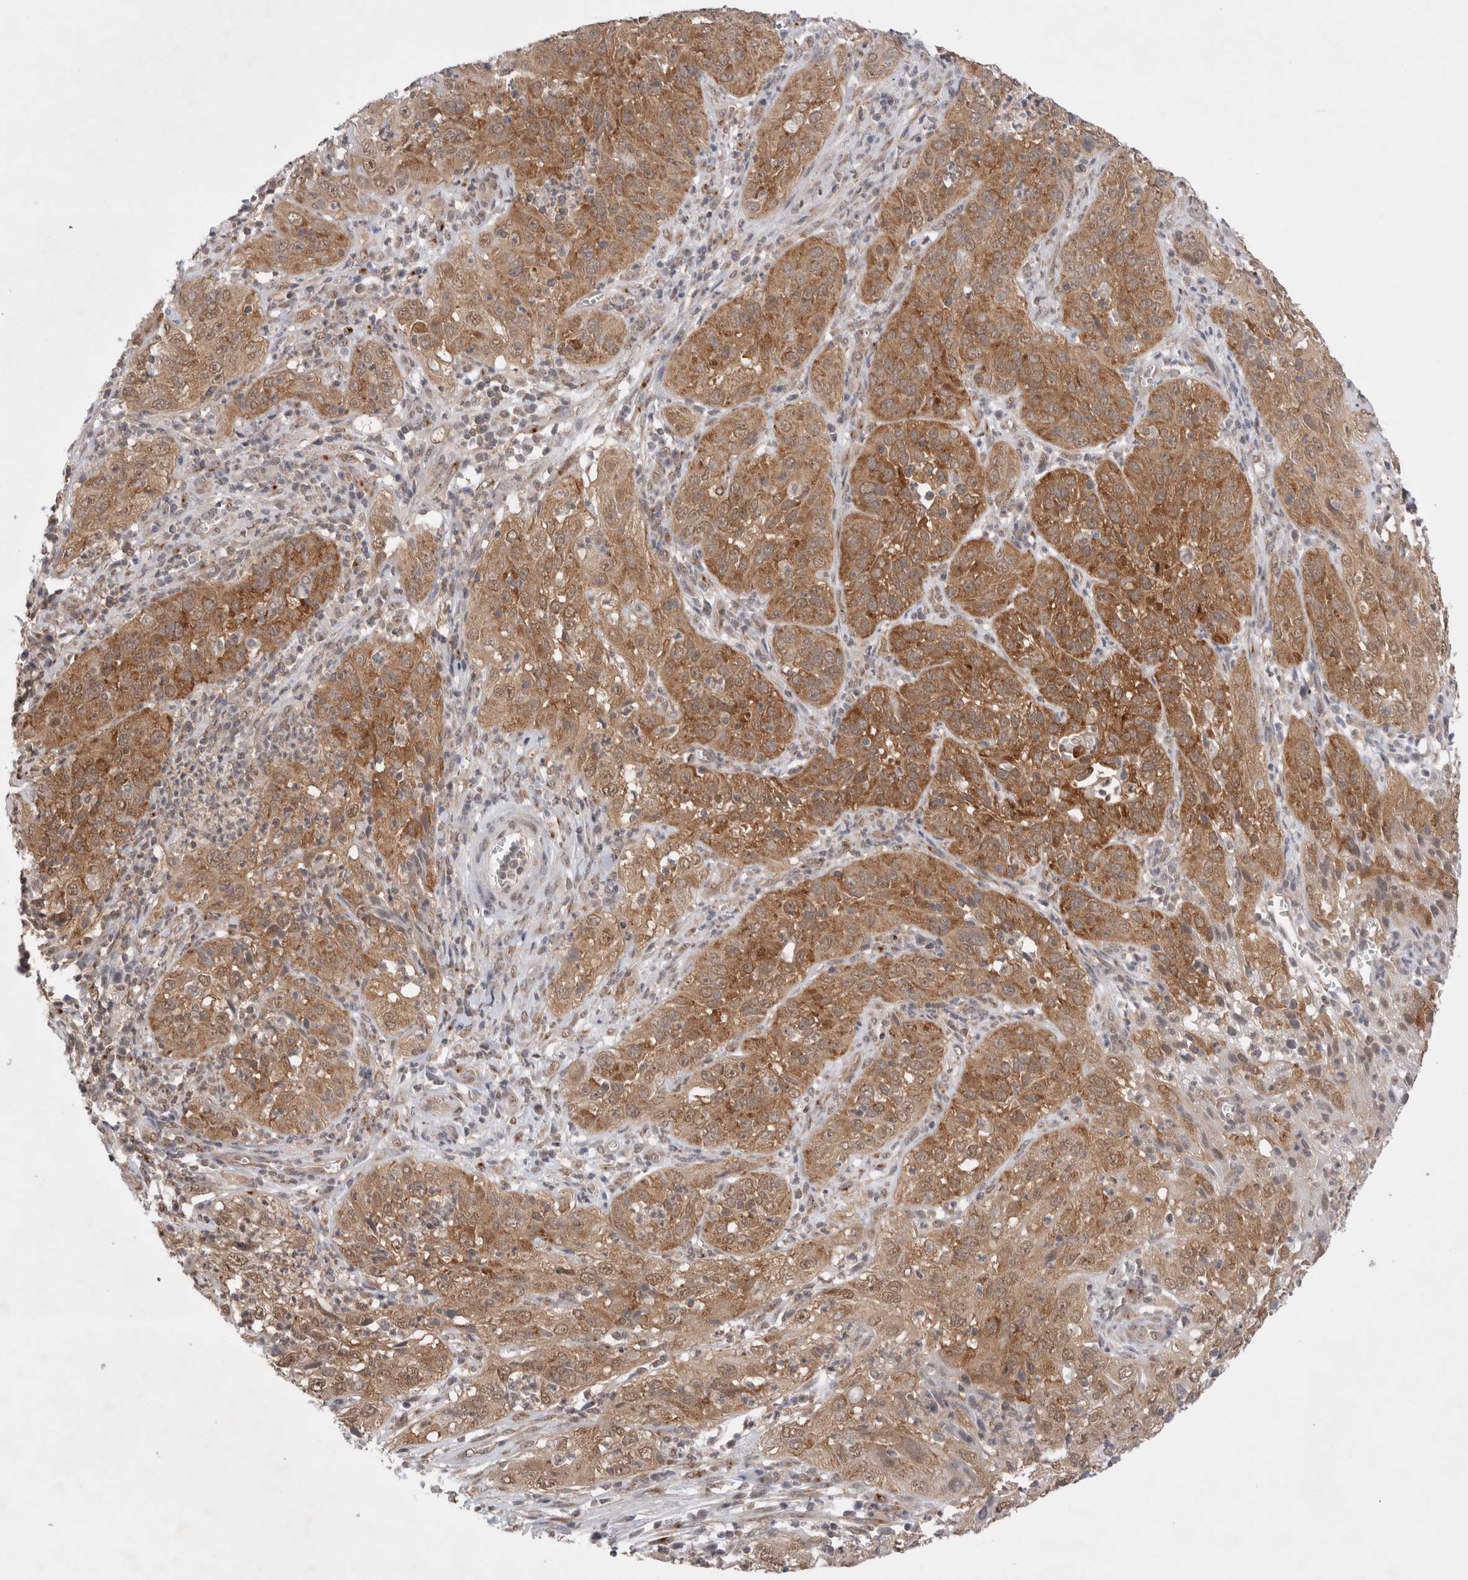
{"staining": {"intensity": "moderate", "quantity": ">75%", "location": "cytoplasmic/membranous"}, "tissue": "cervical cancer", "cell_type": "Tumor cells", "image_type": "cancer", "snomed": [{"axis": "morphology", "description": "Squamous cell carcinoma, NOS"}, {"axis": "topography", "description": "Cervix"}], "caption": "Immunohistochemical staining of cervical squamous cell carcinoma demonstrates medium levels of moderate cytoplasmic/membranous expression in about >75% of tumor cells.", "gene": "WIPF2", "patient": {"sex": "female", "age": 32}}